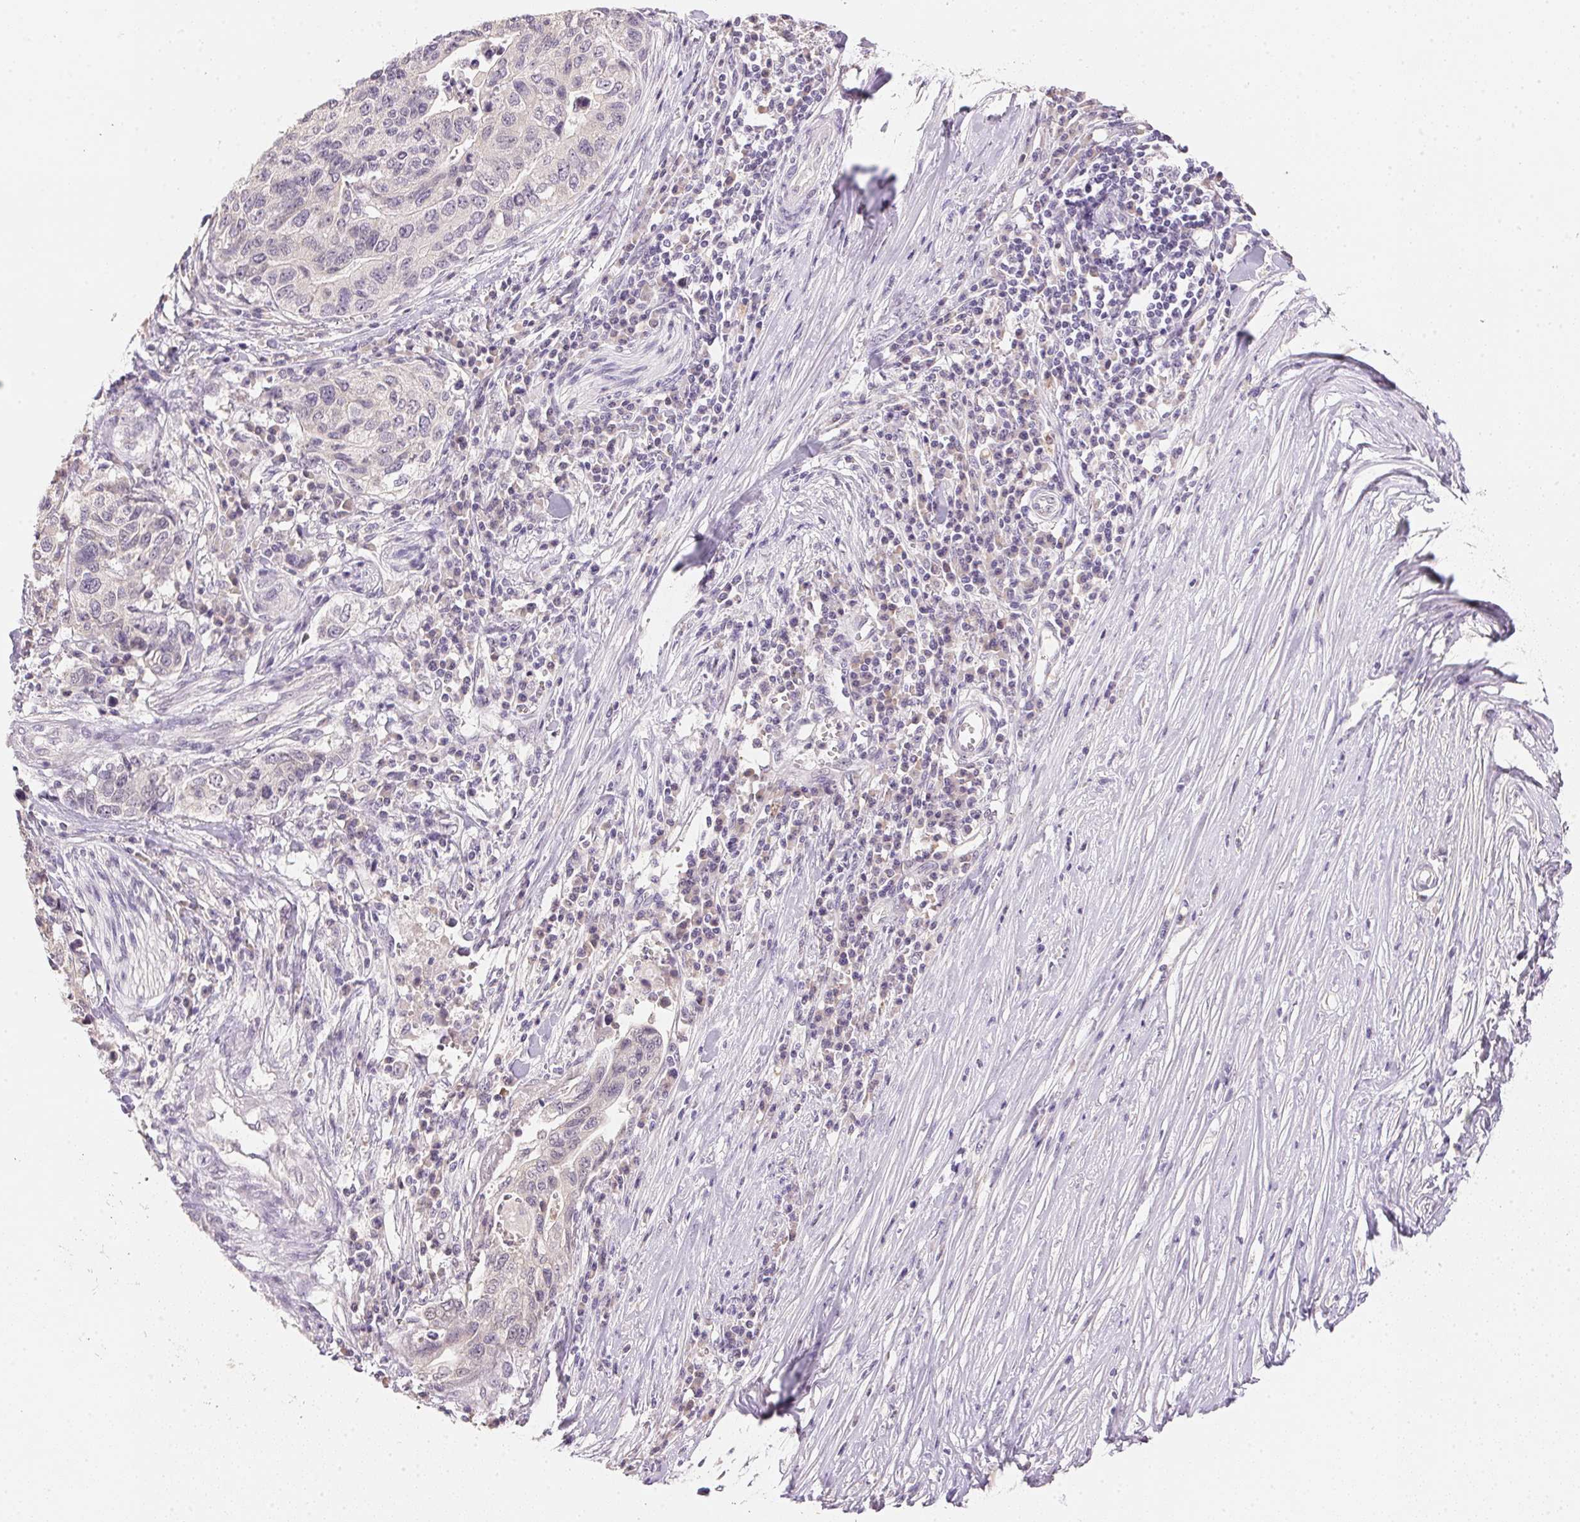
{"staining": {"intensity": "weak", "quantity": "<25%", "location": "cytoplasmic/membranous"}, "tissue": "stomach cancer", "cell_type": "Tumor cells", "image_type": "cancer", "snomed": [{"axis": "morphology", "description": "Adenocarcinoma, NOS"}, {"axis": "topography", "description": "Stomach, upper"}], "caption": "Photomicrograph shows no significant protein staining in tumor cells of stomach cancer.", "gene": "DHCR24", "patient": {"sex": "female", "age": 67}}